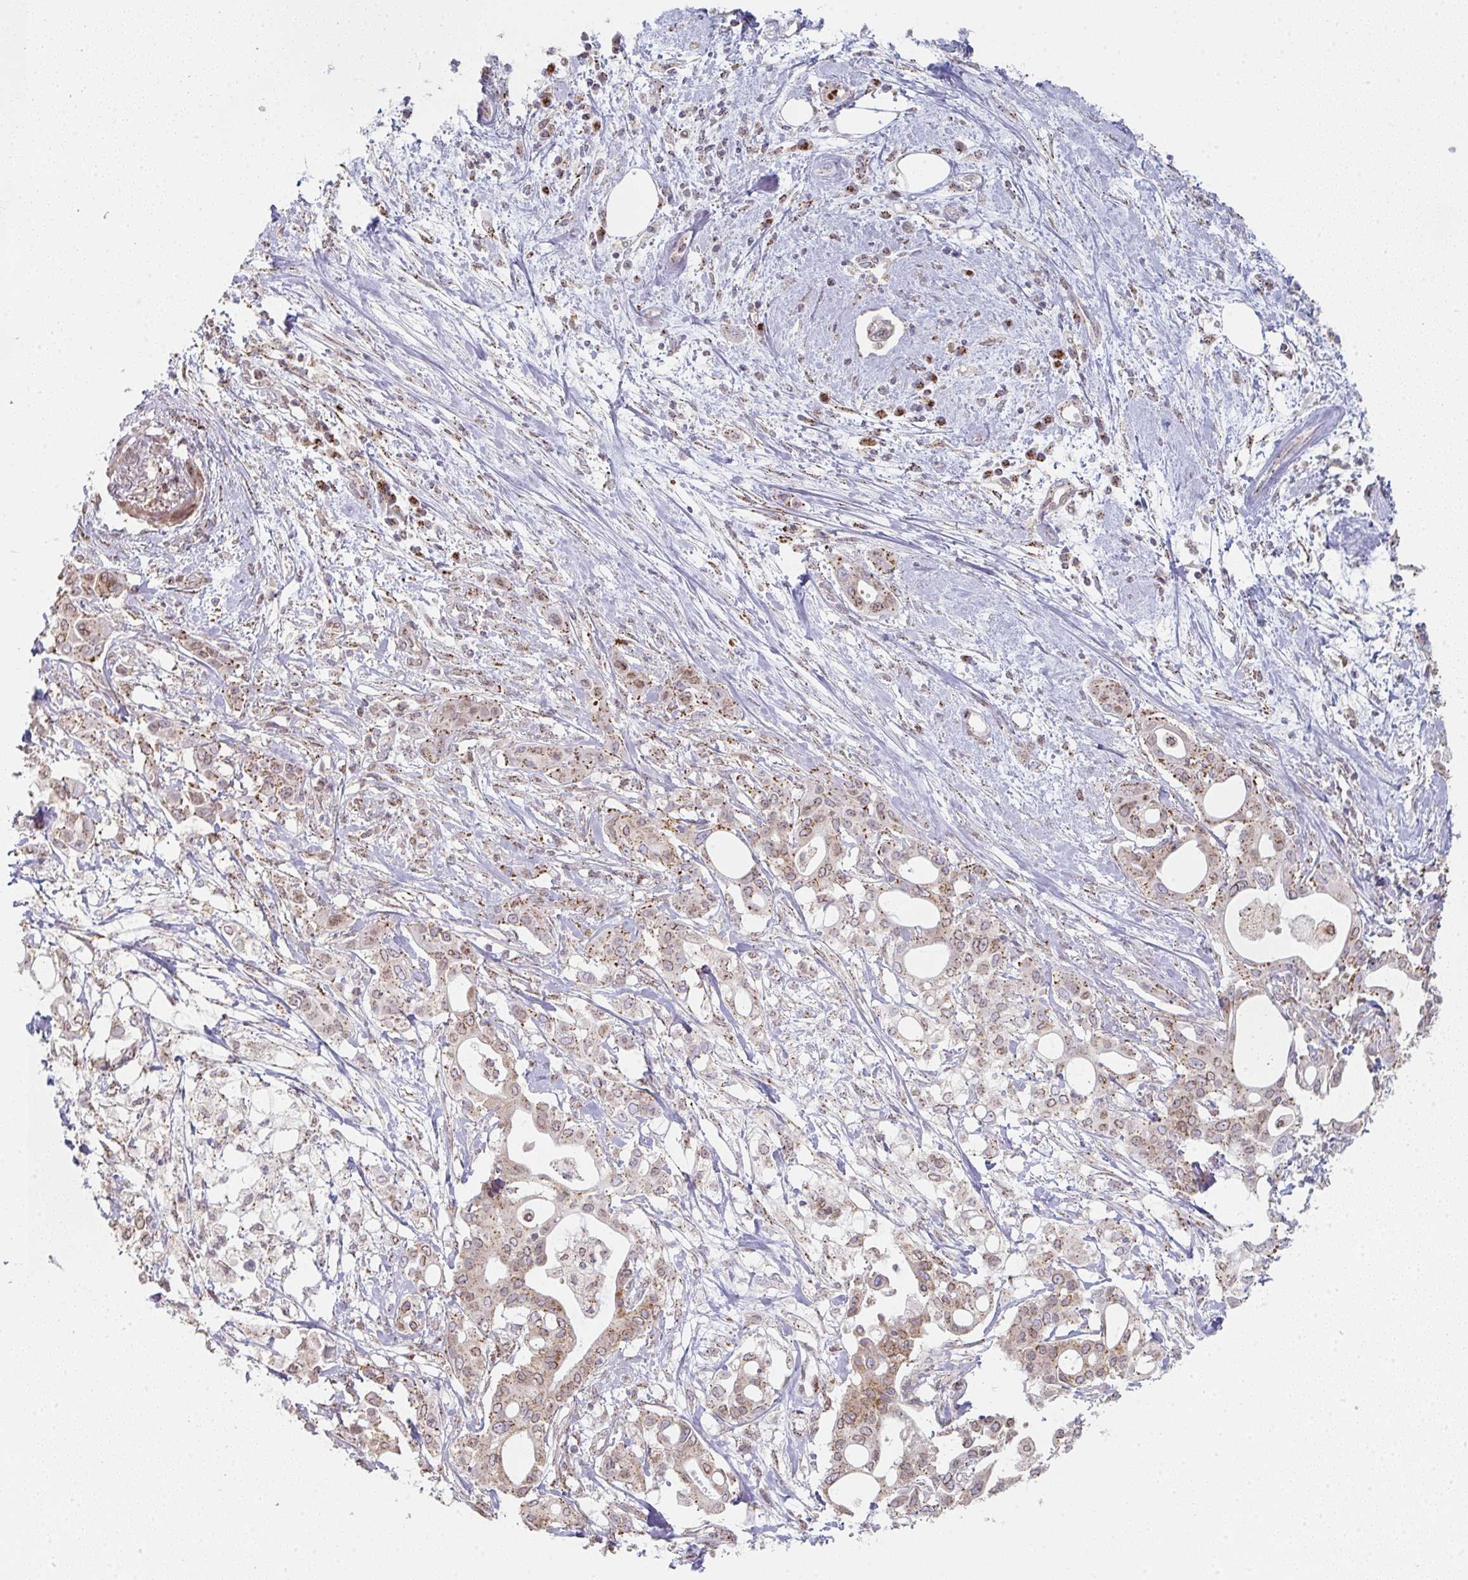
{"staining": {"intensity": "moderate", "quantity": ">75%", "location": "cytoplasmic/membranous"}, "tissue": "pancreatic cancer", "cell_type": "Tumor cells", "image_type": "cancer", "snomed": [{"axis": "morphology", "description": "Adenocarcinoma, NOS"}, {"axis": "topography", "description": "Pancreas"}], "caption": "IHC (DAB (3,3'-diaminobenzidine)) staining of human pancreatic cancer reveals moderate cytoplasmic/membranous protein positivity in approximately >75% of tumor cells.", "gene": "ZNF526", "patient": {"sex": "female", "age": 68}}